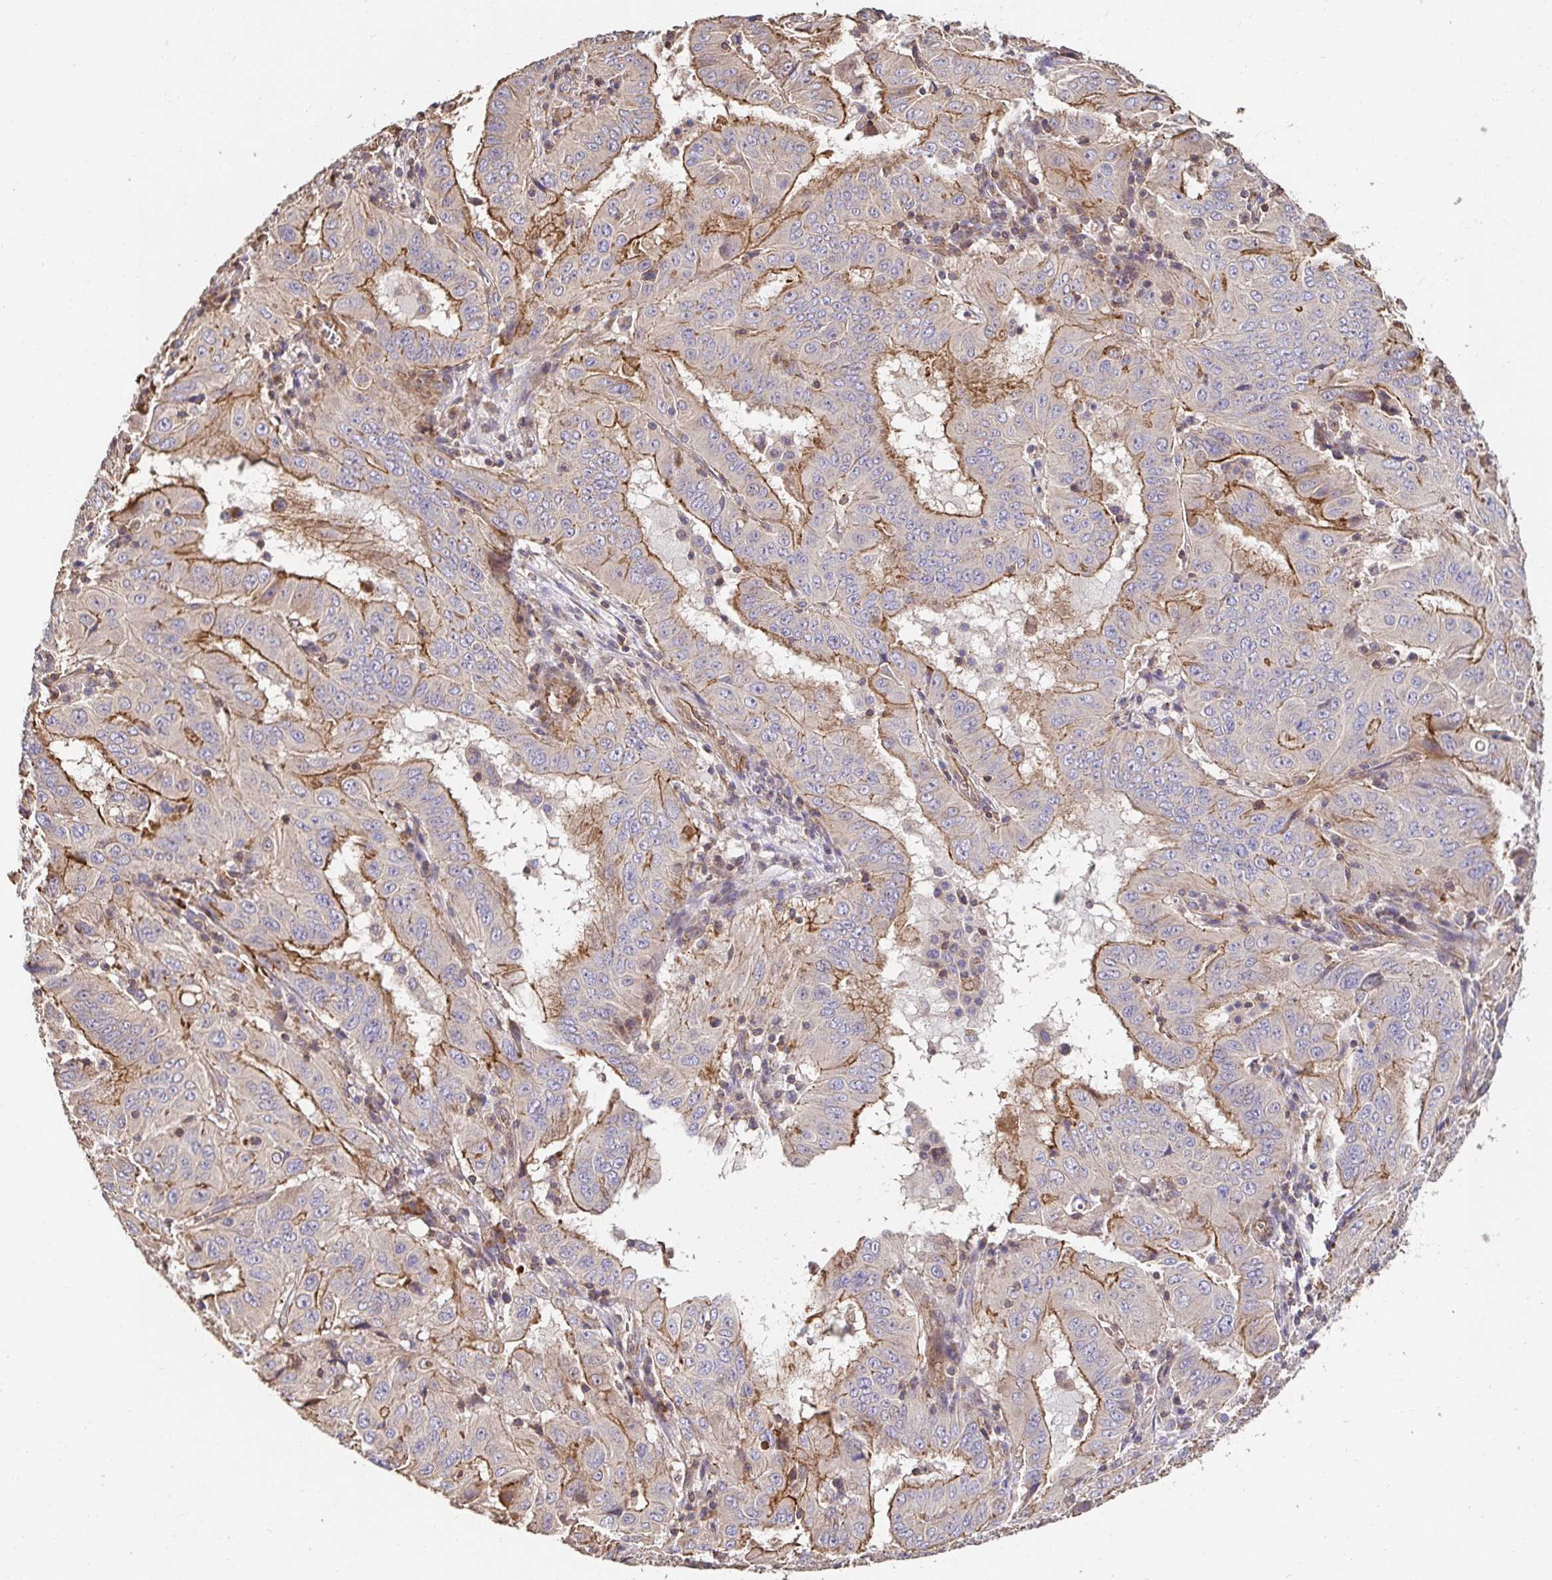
{"staining": {"intensity": "moderate", "quantity": "<25%", "location": "cytoplasmic/membranous"}, "tissue": "pancreatic cancer", "cell_type": "Tumor cells", "image_type": "cancer", "snomed": [{"axis": "morphology", "description": "Adenocarcinoma, NOS"}, {"axis": "topography", "description": "Pancreas"}], "caption": "This photomicrograph demonstrates IHC staining of pancreatic cancer (adenocarcinoma), with low moderate cytoplasmic/membranous staining in about <25% of tumor cells.", "gene": "APBB1", "patient": {"sex": "male", "age": 63}}